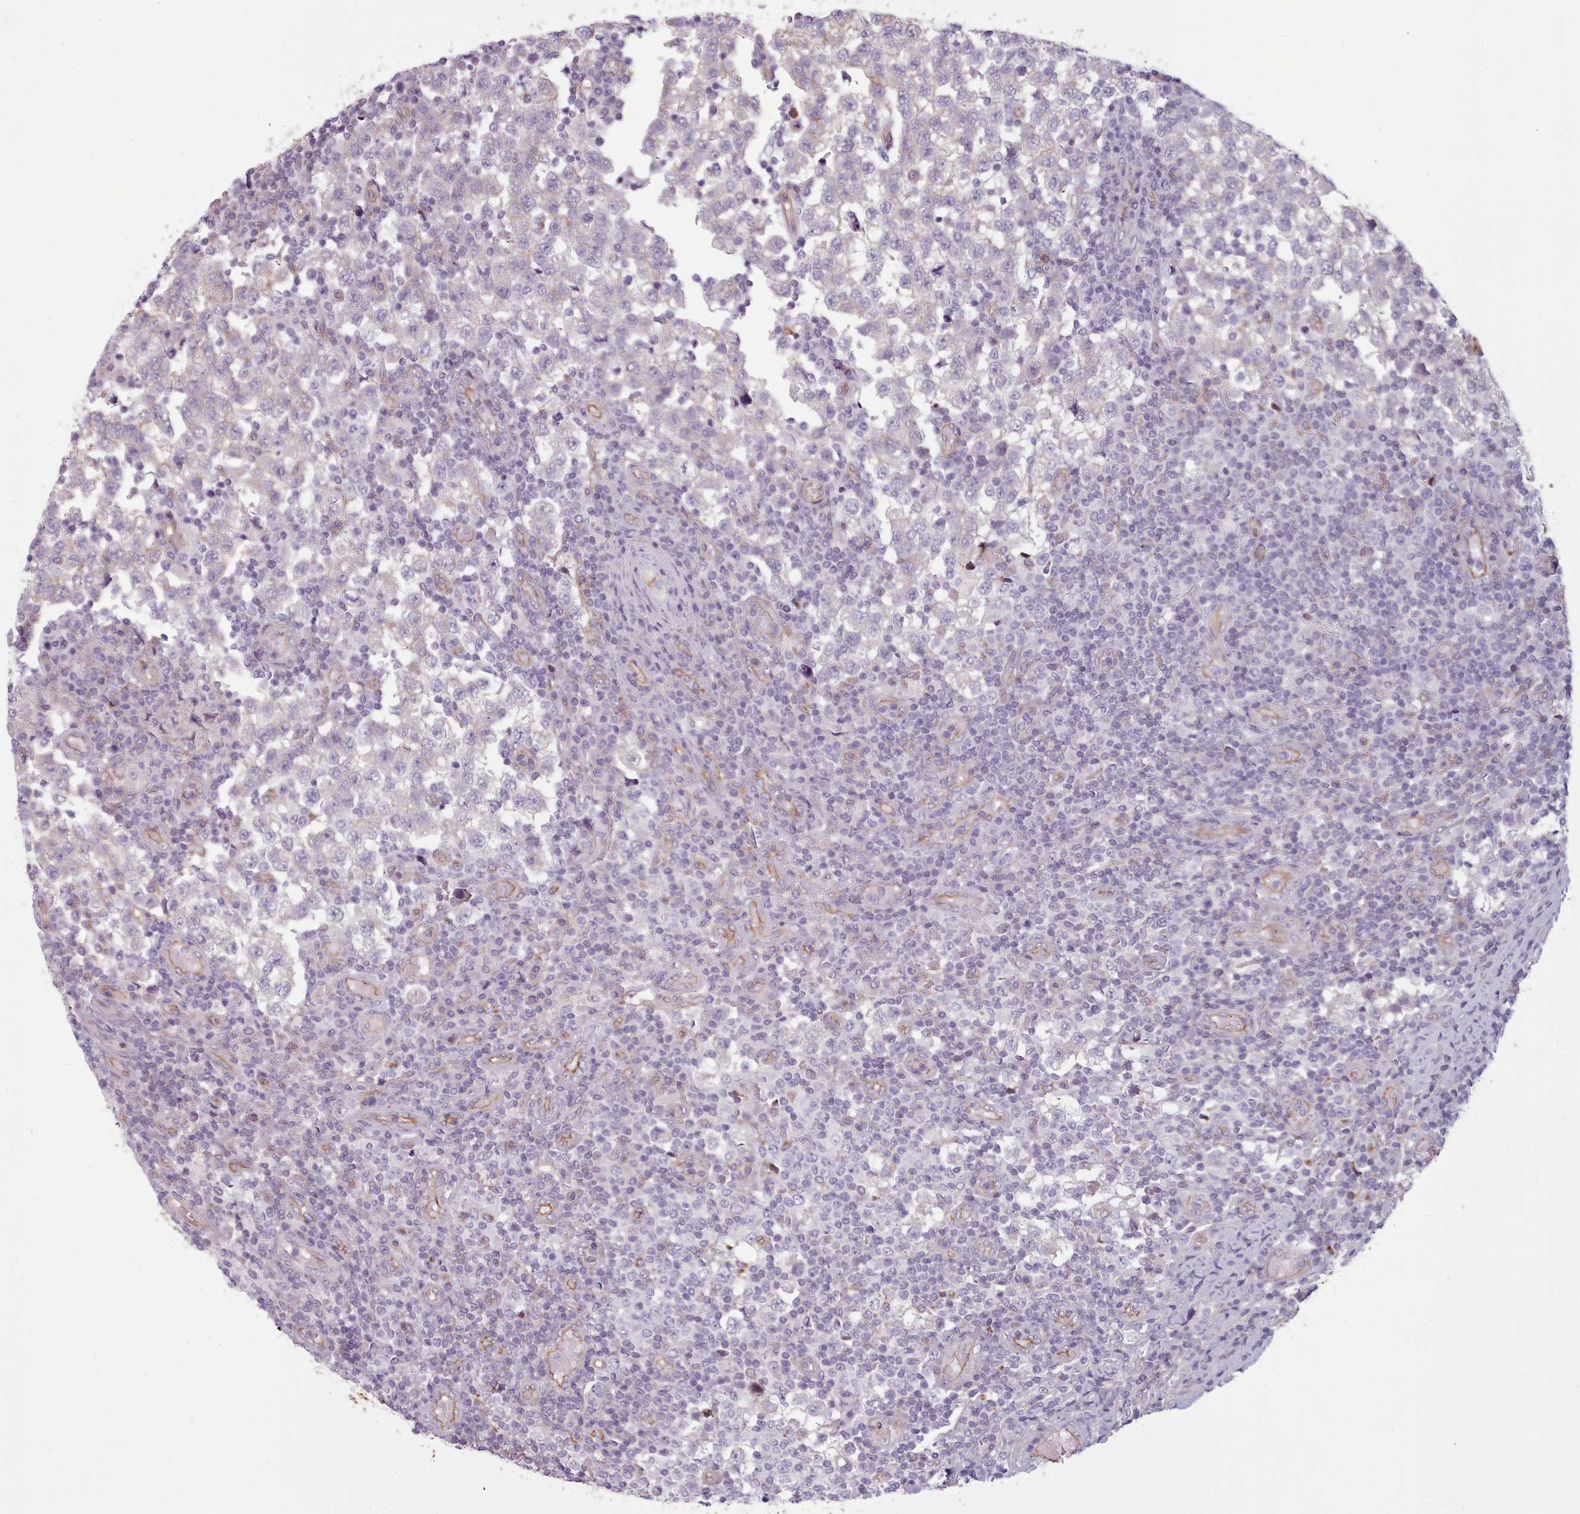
{"staining": {"intensity": "negative", "quantity": "none", "location": "none"}, "tissue": "testis cancer", "cell_type": "Tumor cells", "image_type": "cancer", "snomed": [{"axis": "morphology", "description": "Seminoma, NOS"}, {"axis": "topography", "description": "Testis"}], "caption": "IHC of testis seminoma shows no expression in tumor cells.", "gene": "PLD4", "patient": {"sex": "male", "age": 34}}